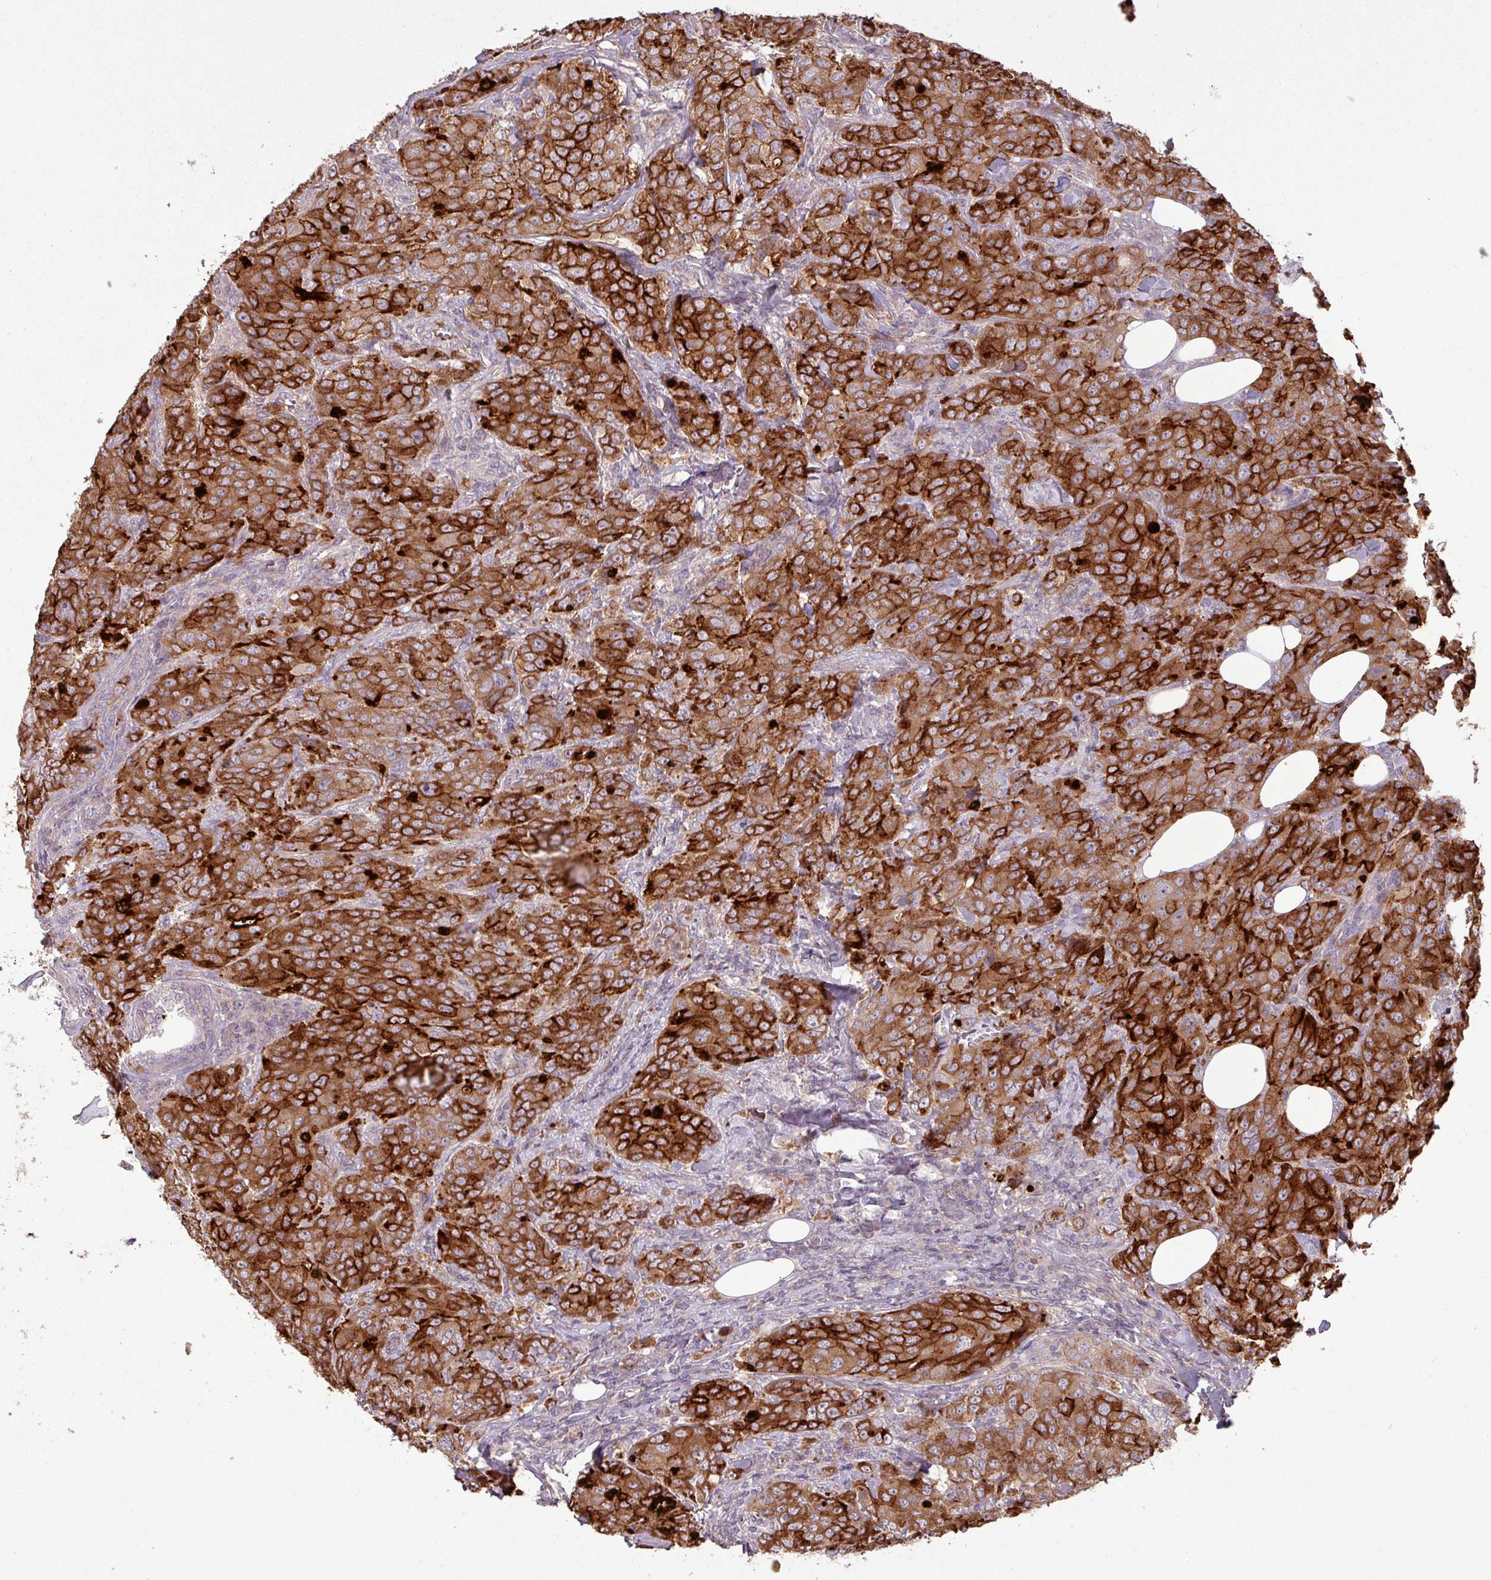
{"staining": {"intensity": "strong", "quantity": ">75%", "location": "cytoplasmic/membranous"}, "tissue": "breast cancer", "cell_type": "Tumor cells", "image_type": "cancer", "snomed": [{"axis": "morphology", "description": "Duct carcinoma"}, {"axis": "topography", "description": "Breast"}], "caption": "Strong cytoplasmic/membranous positivity for a protein is present in about >75% of tumor cells of breast cancer (invasive ductal carcinoma) using immunohistochemistry.", "gene": "C4B", "patient": {"sex": "female", "age": 43}}